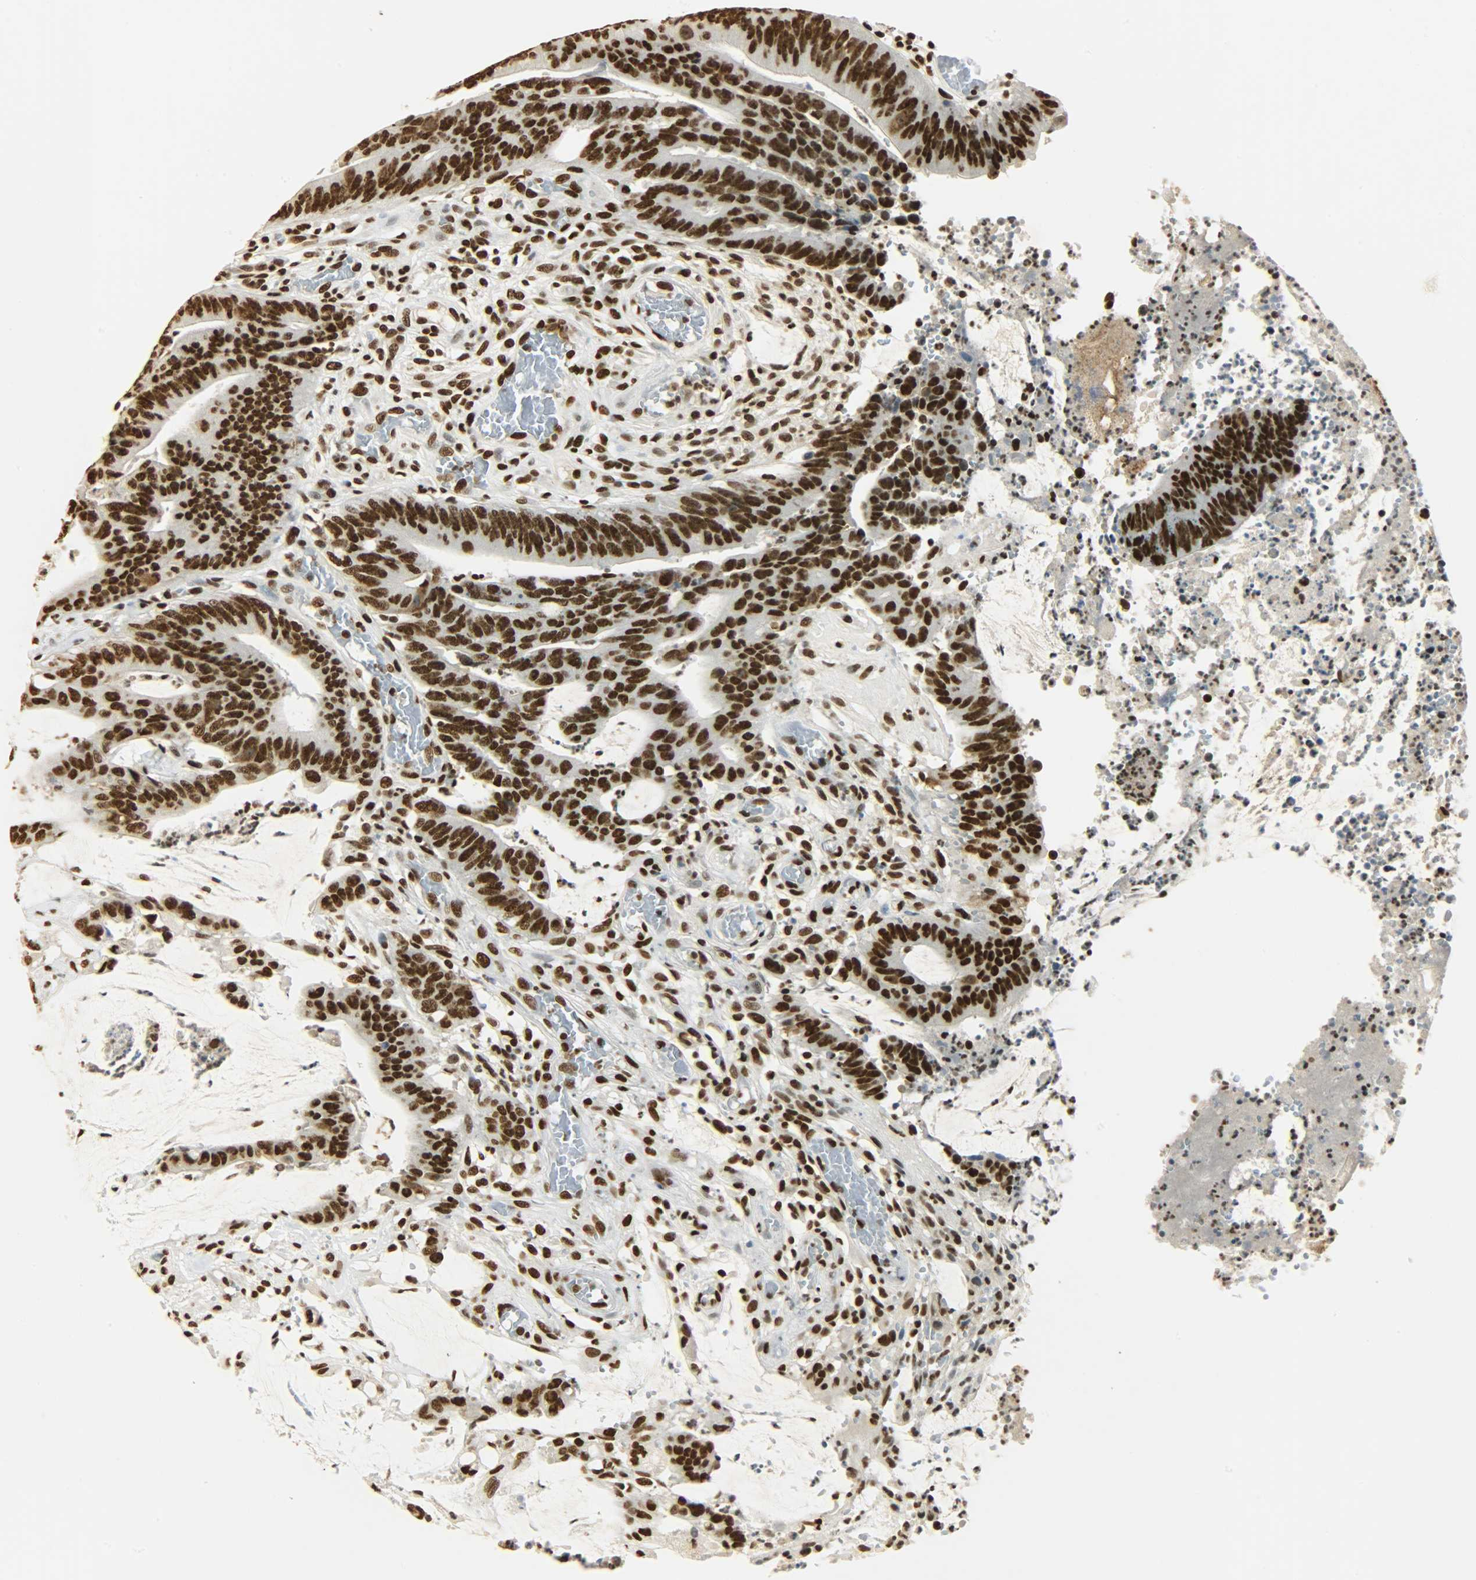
{"staining": {"intensity": "strong", "quantity": ">75%", "location": "nuclear"}, "tissue": "colorectal cancer", "cell_type": "Tumor cells", "image_type": "cancer", "snomed": [{"axis": "morphology", "description": "Adenocarcinoma, NOS"}, {"axis": "topography", "description": "Rectum"}], "caption": "The image displays immunohistochemical staining of colorectal cancer. There is strong nuclear expression is identified in approximately >75% of tumor cells.", "gene": "KHDRBS1", "patient": {"sex": "female", "age": 66}}